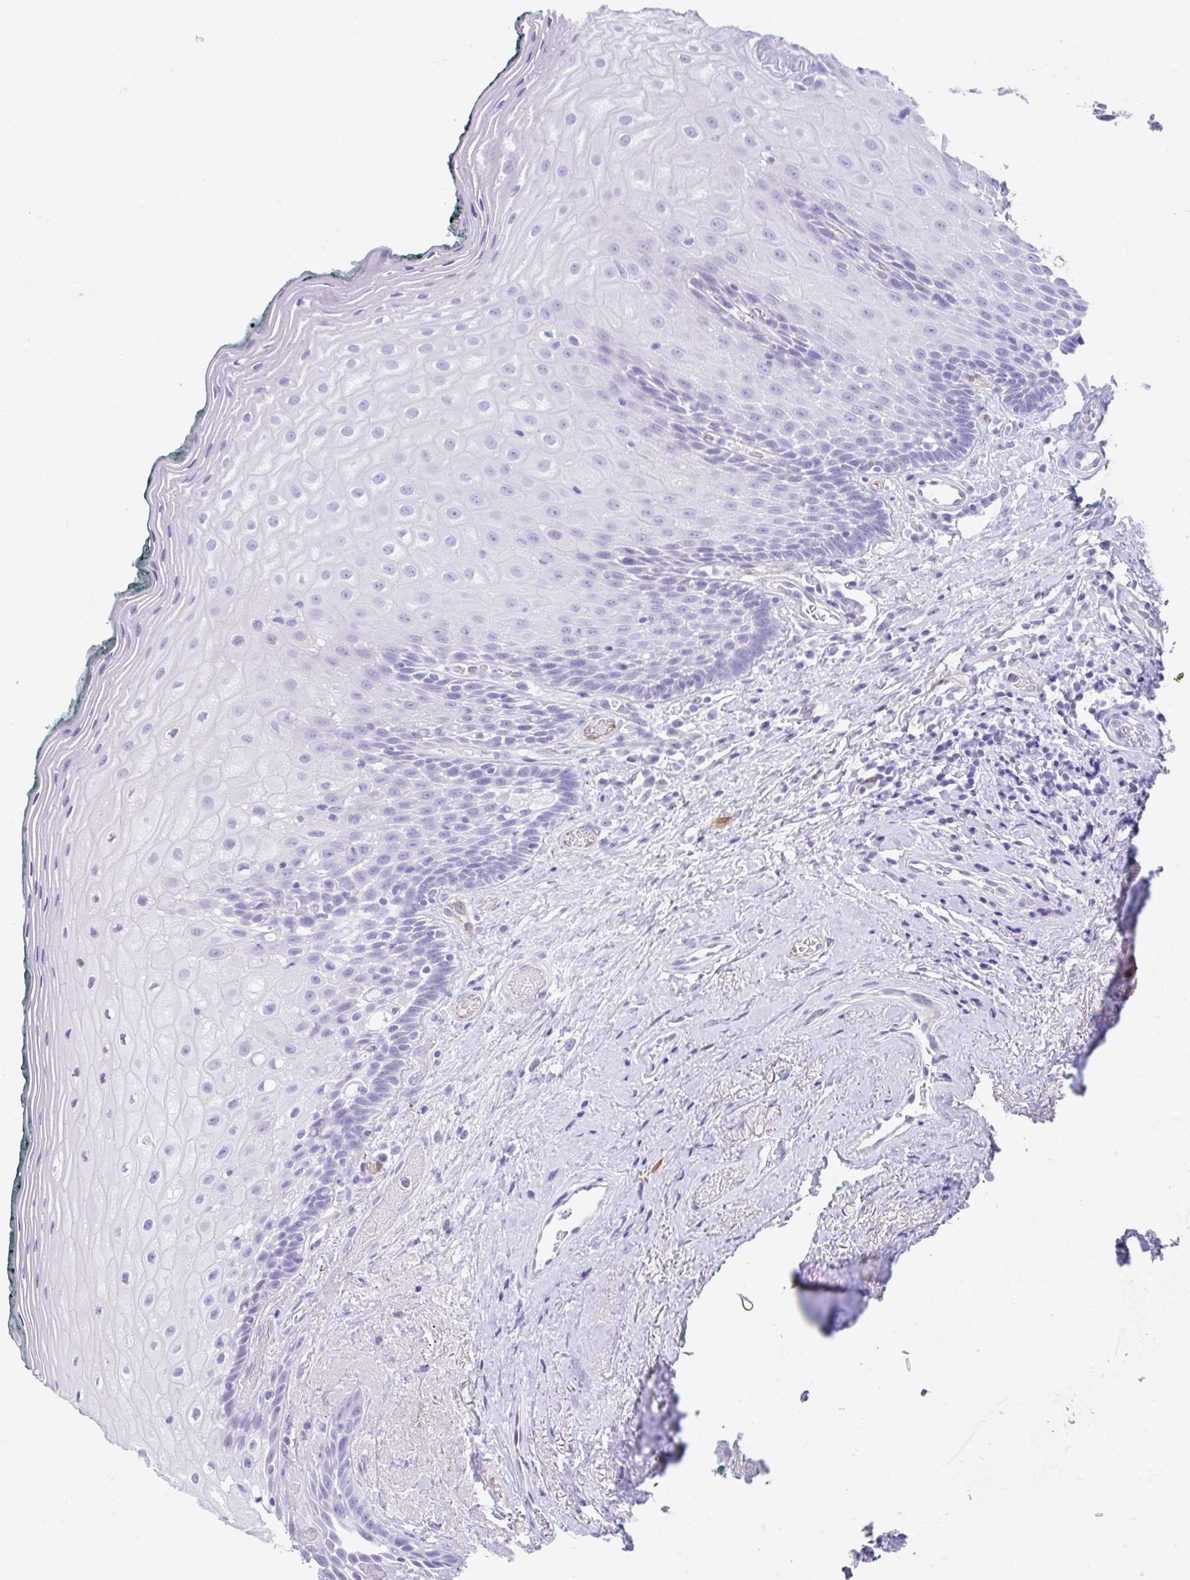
{"staining": {"intensity": "negative", "quantity": "none", "location": "none"}, "tissue": "oral mucosa", "cell_type": "Squamous epithelial cells", "image_type": "normal", "snomed": [{"axis": "morphology", "description": "Normal tissue, NOS"}, {"axis": "morphology", "description": "Squamous cell carcinoma, NOS"}, {"axis": "topography", "description": "Oral tissue"}, {"axis": "topography", "description": "Head-Neck"}], "caption": "High magnification brightfield microscopy of normal oral mucosa stained with DAB (3,3'-diaminobenzidine) (brown) and counterstained with hematoxylin (blue): squamous epithelial cells show no significant positivity. (Stains: DAB (3,3'-diaminobenzidine) immunohistochemistry with hematoxylin counter stain, Microscopy: brightfield microscopy at high magnification).", "gene": "FAM107A", "patient": {"sex": "male", "age": 64}}